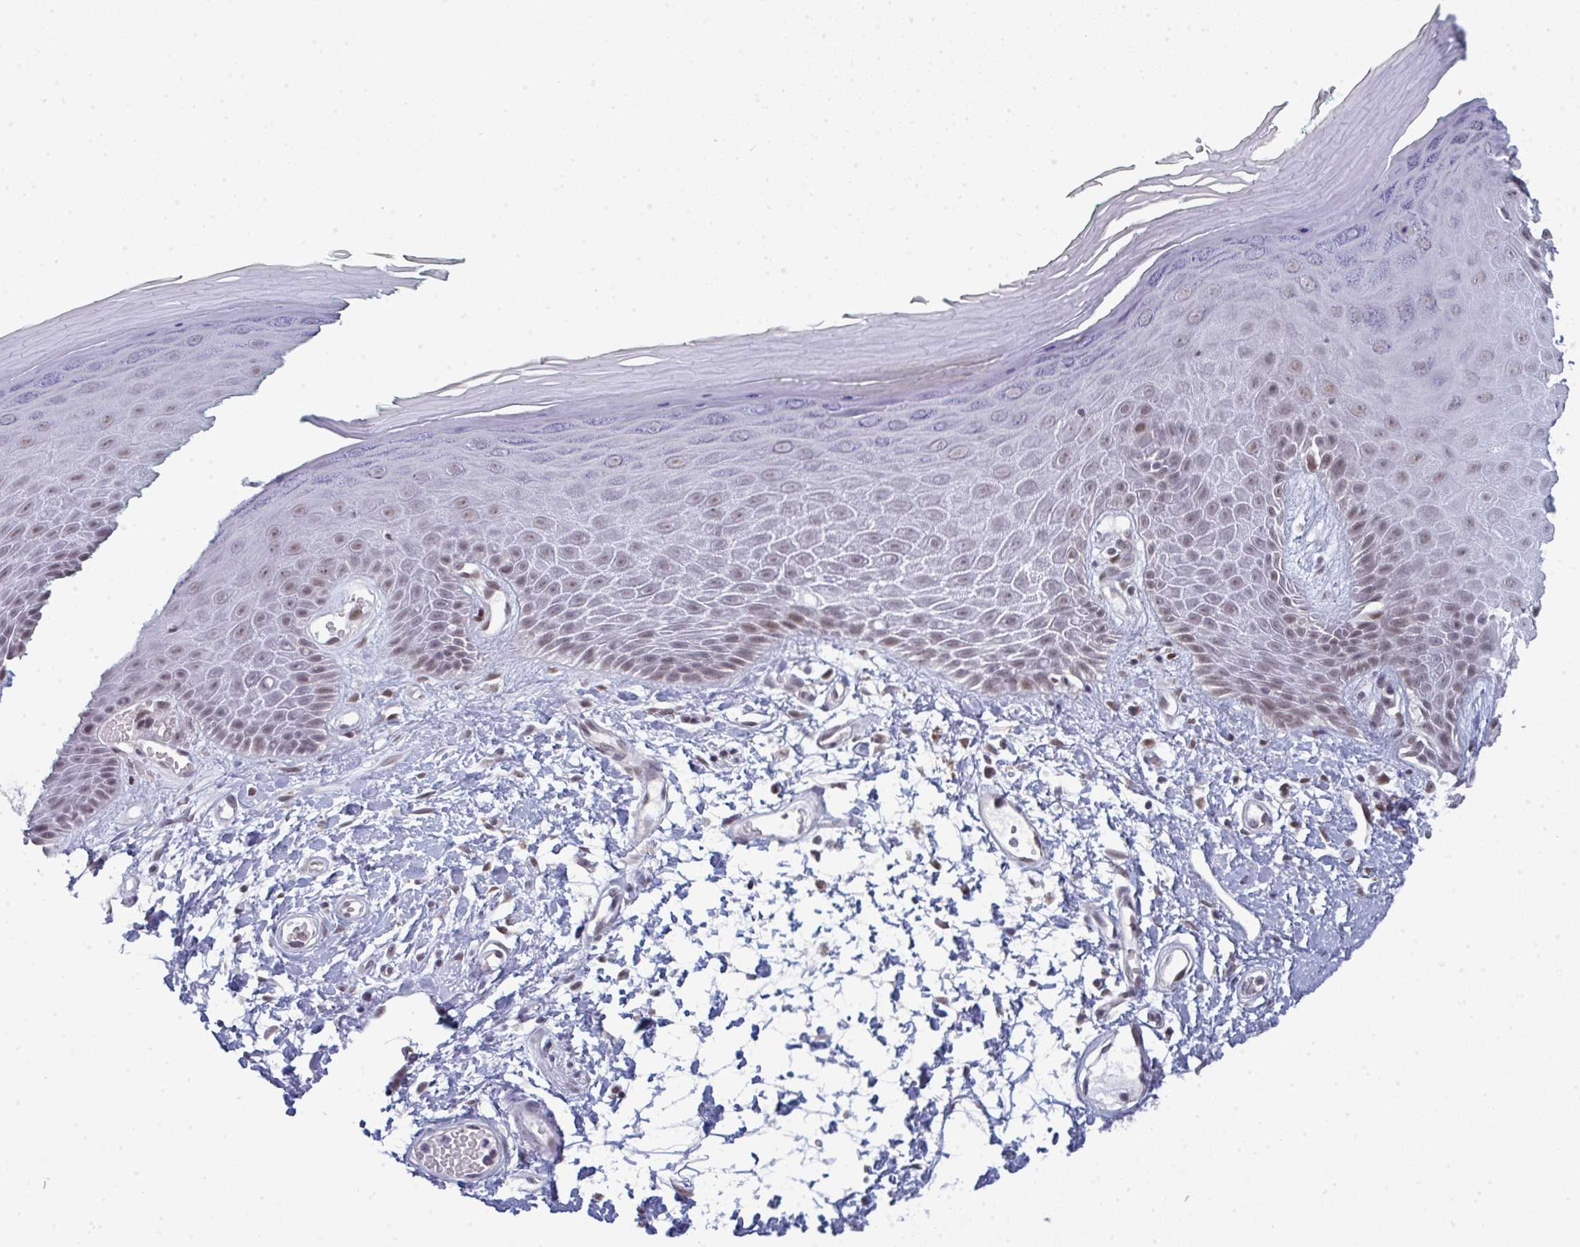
{"staining": {"intensity": "moderate", "quantity": "<25%", "location": "cytoplasmic/membranous,nuclear"}, "tissue": "skin", "cell_type": "Epidermal cells", "image_type": "normal", "snomed": [{"axis": "morphology", "description": "Normal tissue, NOS"}, {"axis": "topography", "description": "Anal"}, {"axis": "topography", "description": "Peripheral nerve tissue"}], "caption": "Skin stained with IHC demonstrates moderate cytoplasmic/membranous,nuclear positivity in approximately <25% of epidermal cells.", "gene": "ATF1", "patient": {"sex": "male", "age": 78}}